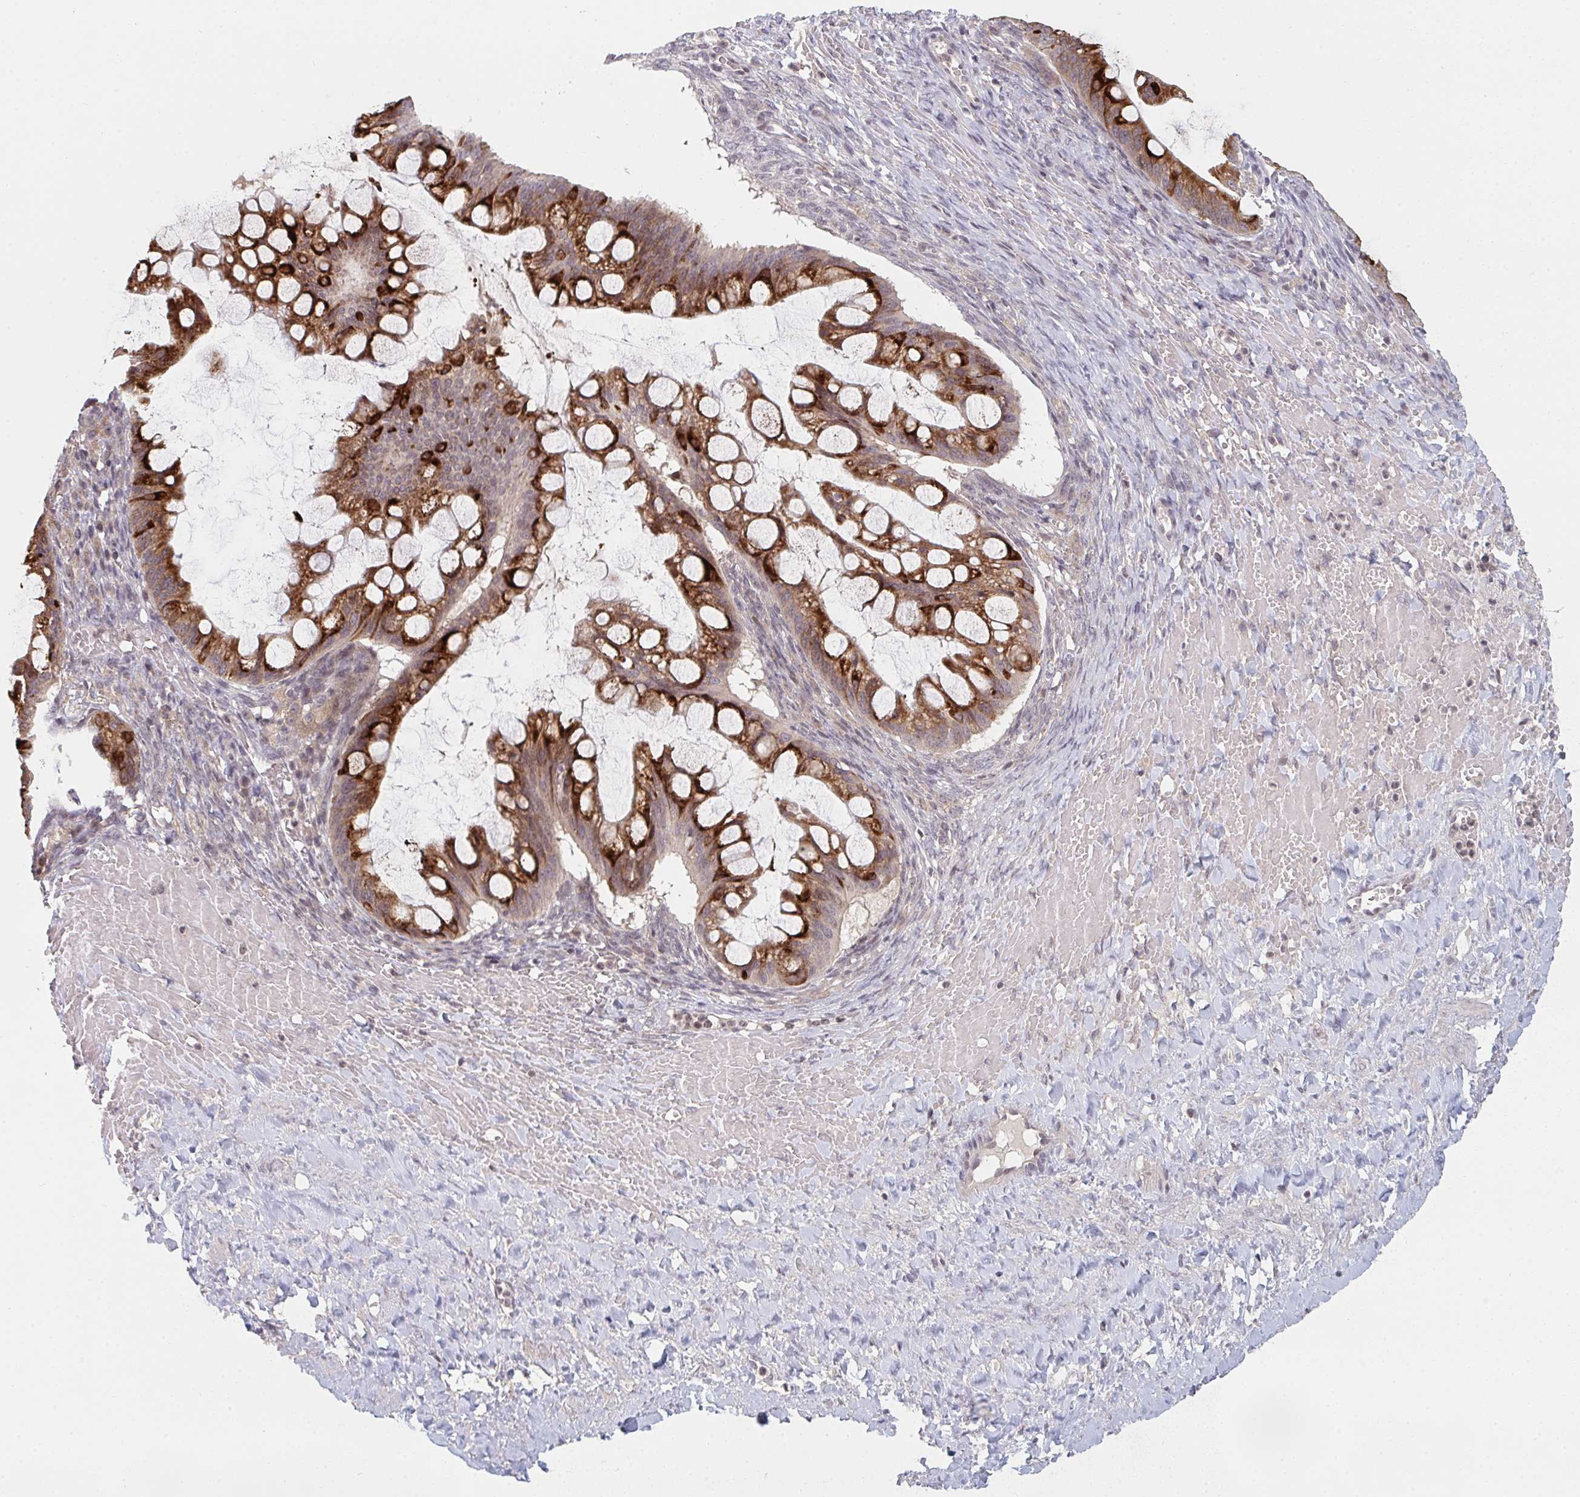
{"staining": {"intensity": "strong", "quantity": "25%-75%", "location": "cytoplasmic/membranous"}, "tissue": "ovarian cancer", "cell_type": "Tumor cells", "image_type": "cancer", "snomed": [{"axis": "morphology", "description": "Cystadenocarcinoma, mucinous, NOS"}, {"axis": "topography", "description": "Ovary"}], "caption": "This micrograph demonstrates immunohistochemistry staining of human ovarian mucinous cystadenocarcinoma, with high strong cytoplasmic/membranous staining in approximately 25%-75% of tumor cells.", "gene": "DCST1", "patient": {"sex": "female", "age": 73}}